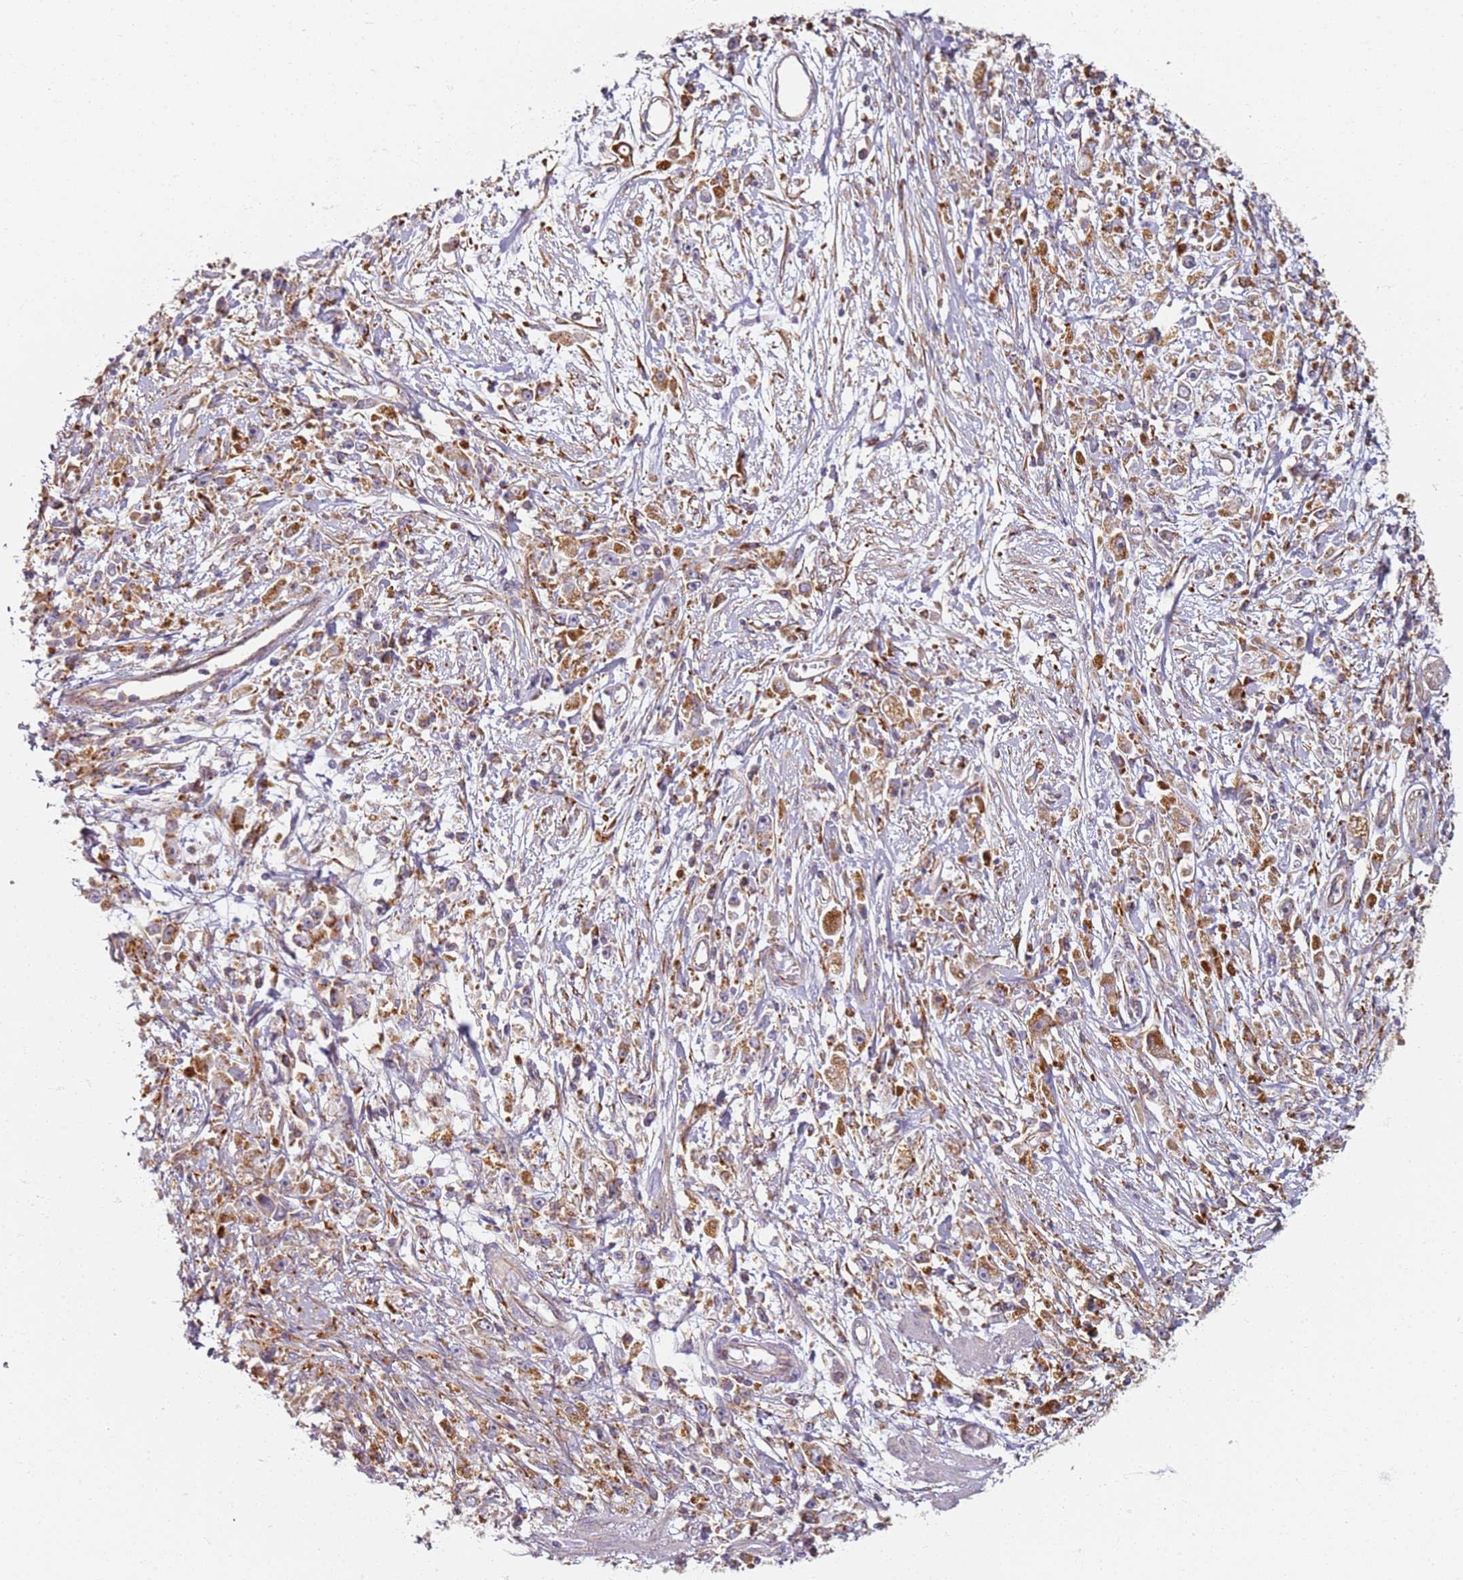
{"staining": {"intensity": "moderate", "quantity": ">75%", "location": "cytoplasmic/membranous"}, "tissue": "stomach cancer", "cell_type": "Tumor cells", "image_type": "cancer", "snomed": [{"axis": "morphology", "description": "Adenocarcinoma, NOS"}, {"axis": "topography", "description": "Stomach"}], "caption": "Stomach cancer (adenocarcinoma) was stained to show a protein in brown. There is medium levels of moderate cytoplasmic/membranous expression in approximately >75% of tumor cells.", "gene": "PROKR2", "patient": {"sex": "female", "age": 59}}